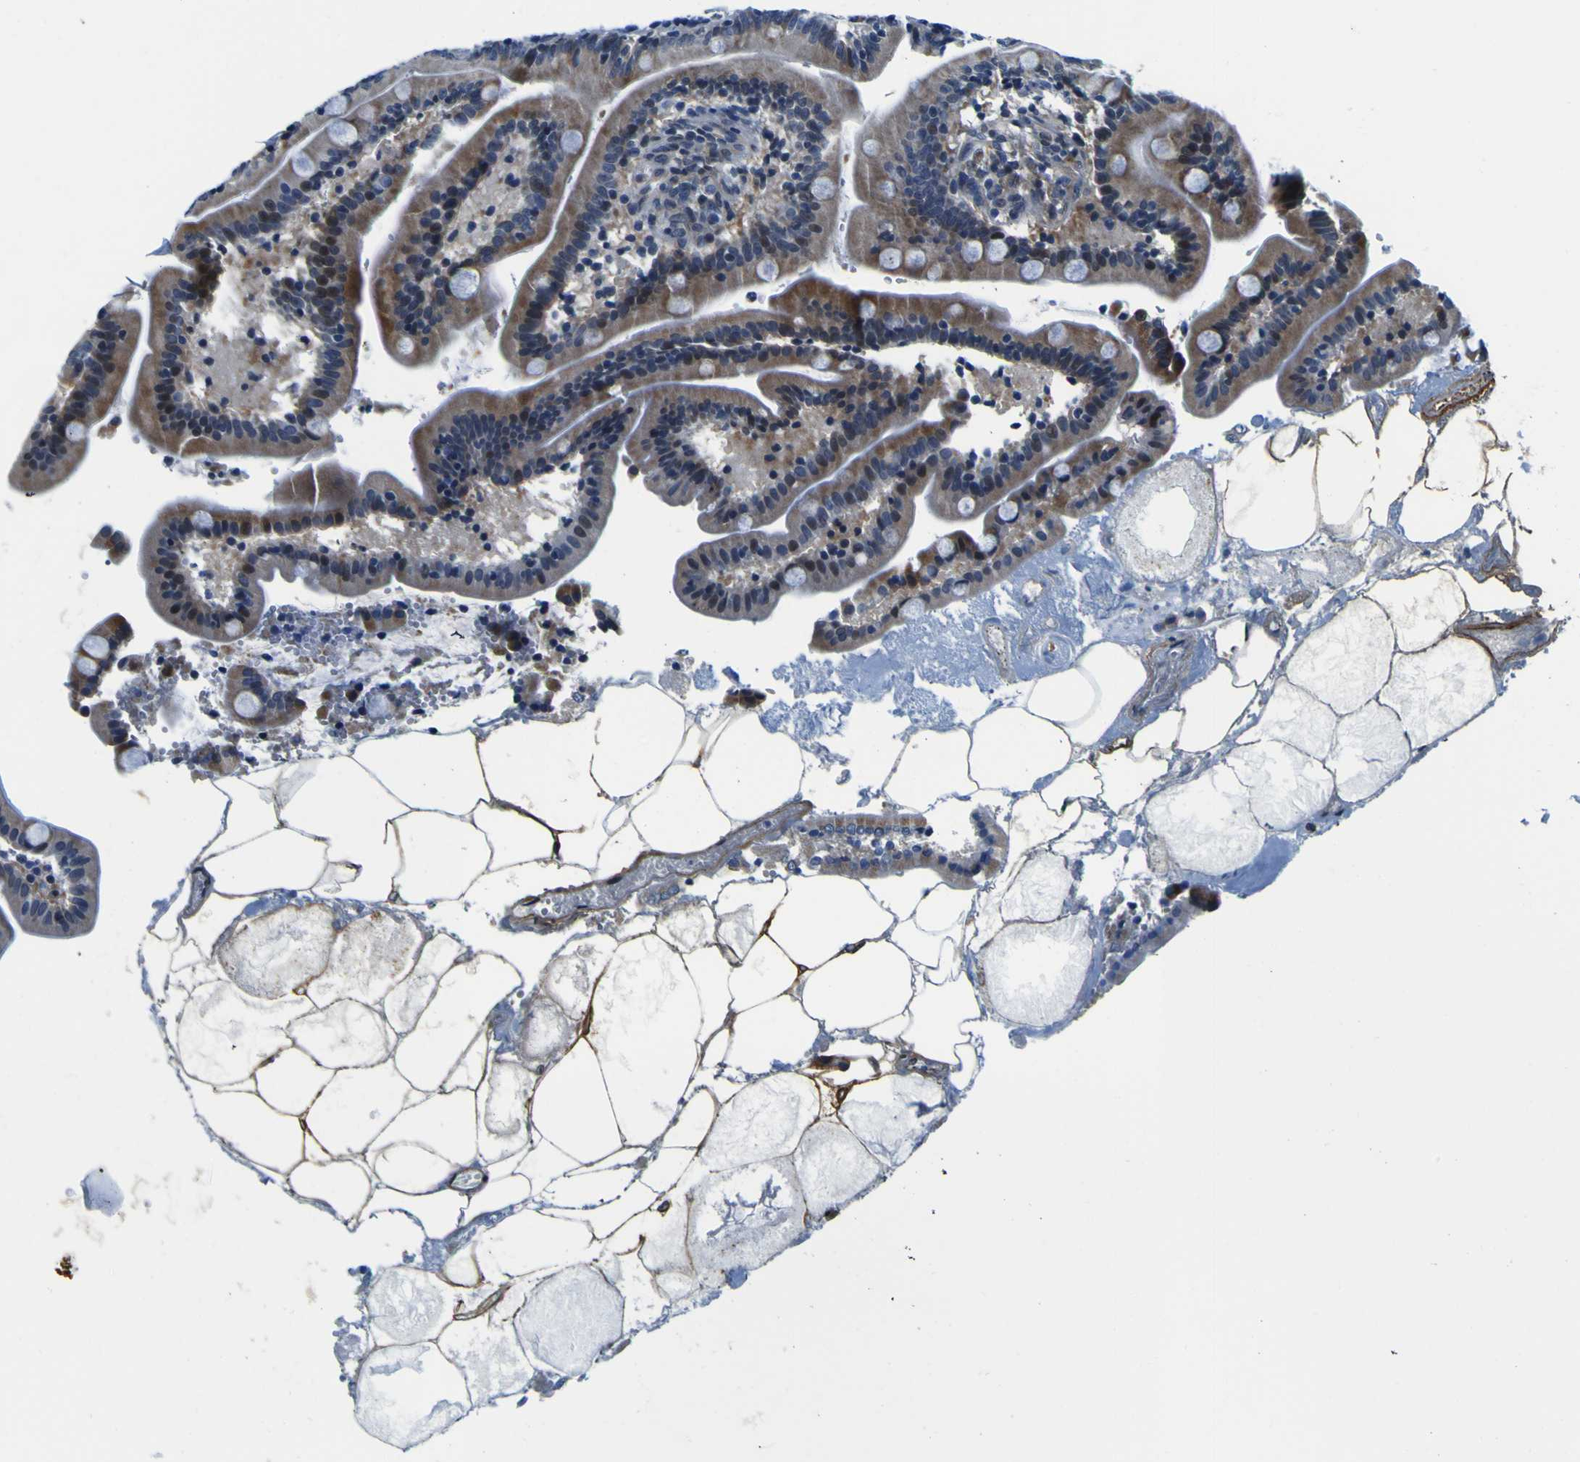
{"staining": {"intensity": "moderate", "quantity": "25%-75%", "location": "cytoplasmic/membranous,nuclear"}, "tissue": "duodenum", "cell_type": "Glandular cells", "image_type": "normal", "snomed": [{"axis": "morphology", "description": "Normal tissue, NOS"}, {"axis": "topography", "description": "Duodenum"}], "caption": "High-magnification brightfield microscopy of benign duodenum stained with DAB (3,3'-diaminobenzidine) (brown) and counterstained with hematoxylin (blue). glandular cells exhibit moderate cytoplasmic/membranous,nuclear positivity is seen in about25%-75% of cells. (brown staining indicates protein expression, while blue staining denotes nuclei).", "gene": "POSTN", "patient": {"sex": "male", "age": 54}}